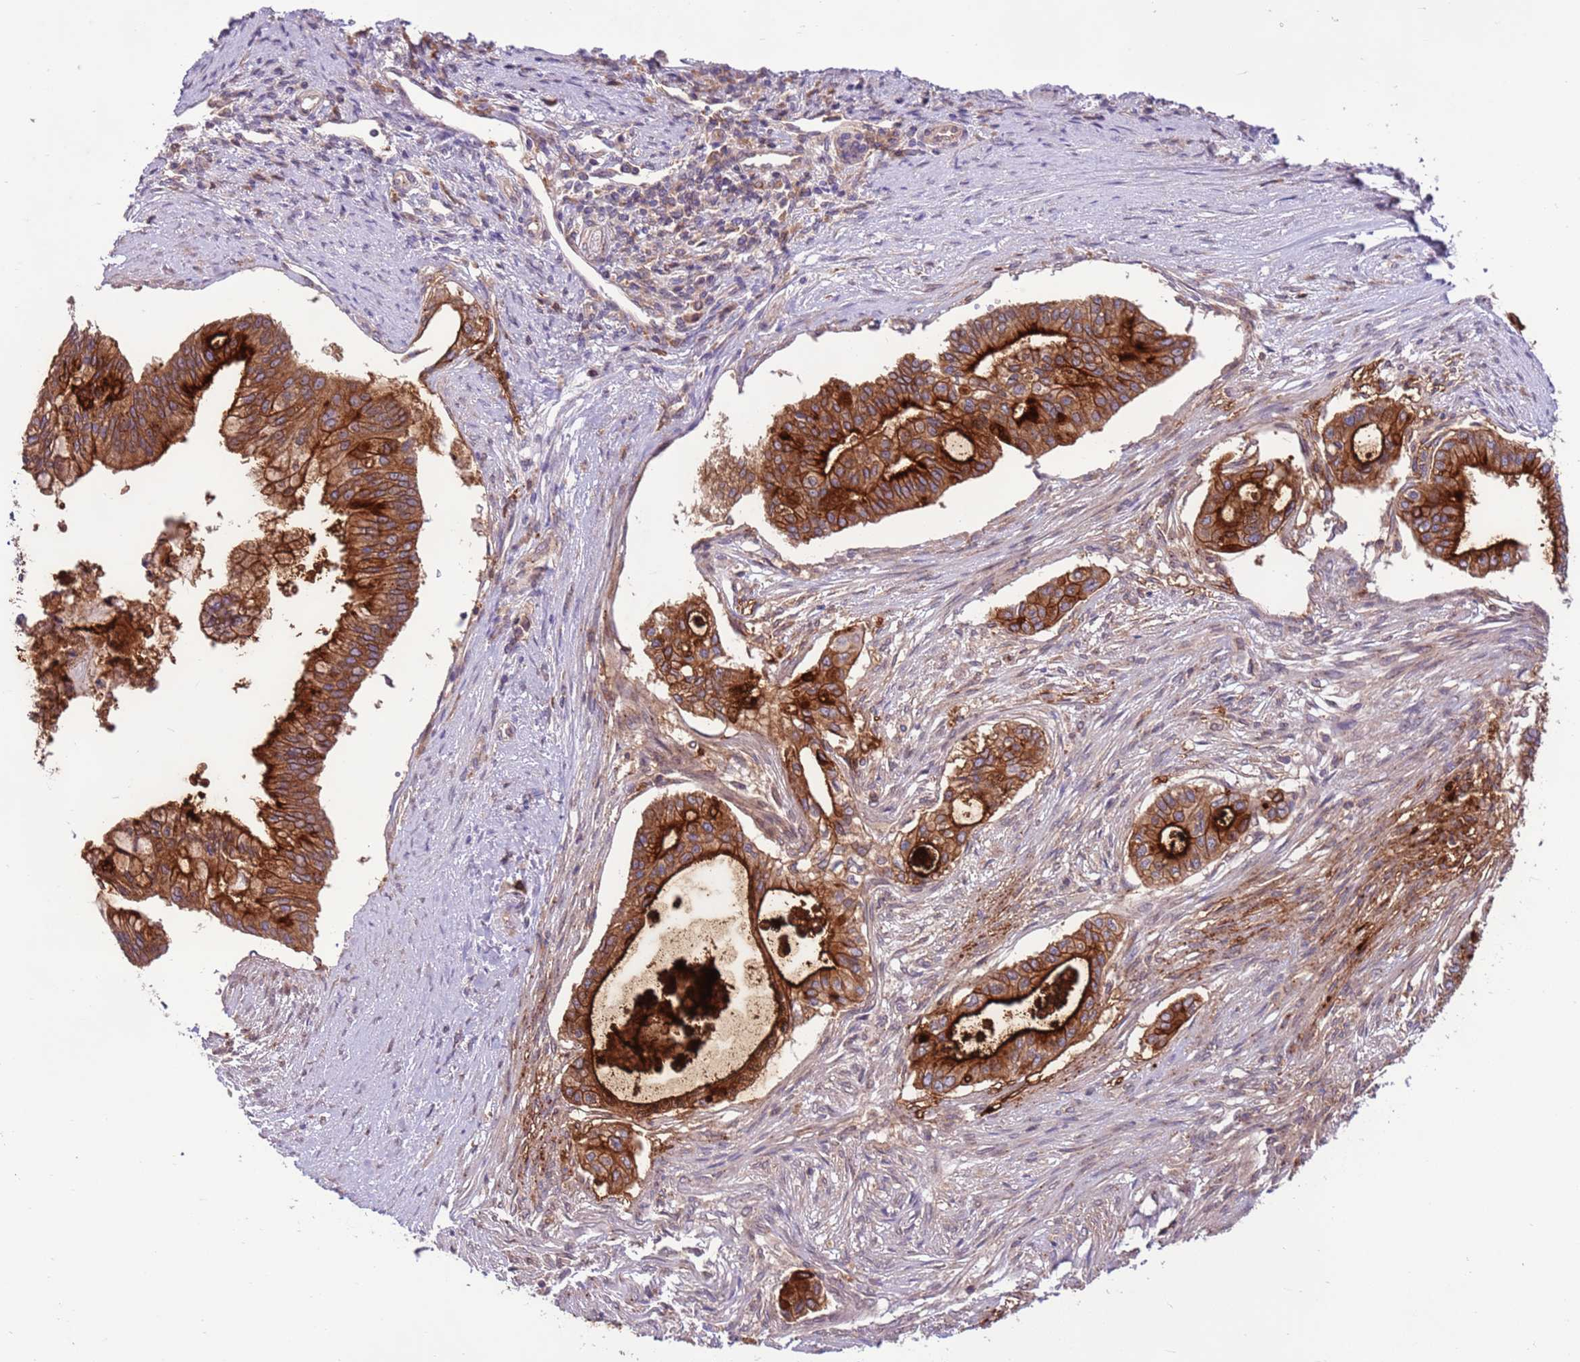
{"staining": {"intensity": "strong", "quantity": ">75%", "location": "cytoplasmic/membranous"}, "tissue": "pancreatic cancer", "cell_type": "Tumor cells", "image_type": "cancer", "snomed": [{"axis": "morphology", "description": "Adenocarcinoma, NOS"}, {"axis": "topography", "description": "Pancreas"}], "caption": "Immunohistochemical staining of human pancreatic cancer displays high levels of strong cytoplasmic/membranous protein positivity in about >75% of tumor cells. (IHC, brightfield microscopy, high magnification).", "gene": "DDX19B", "patient": {"sex": "male", "age": 46}}